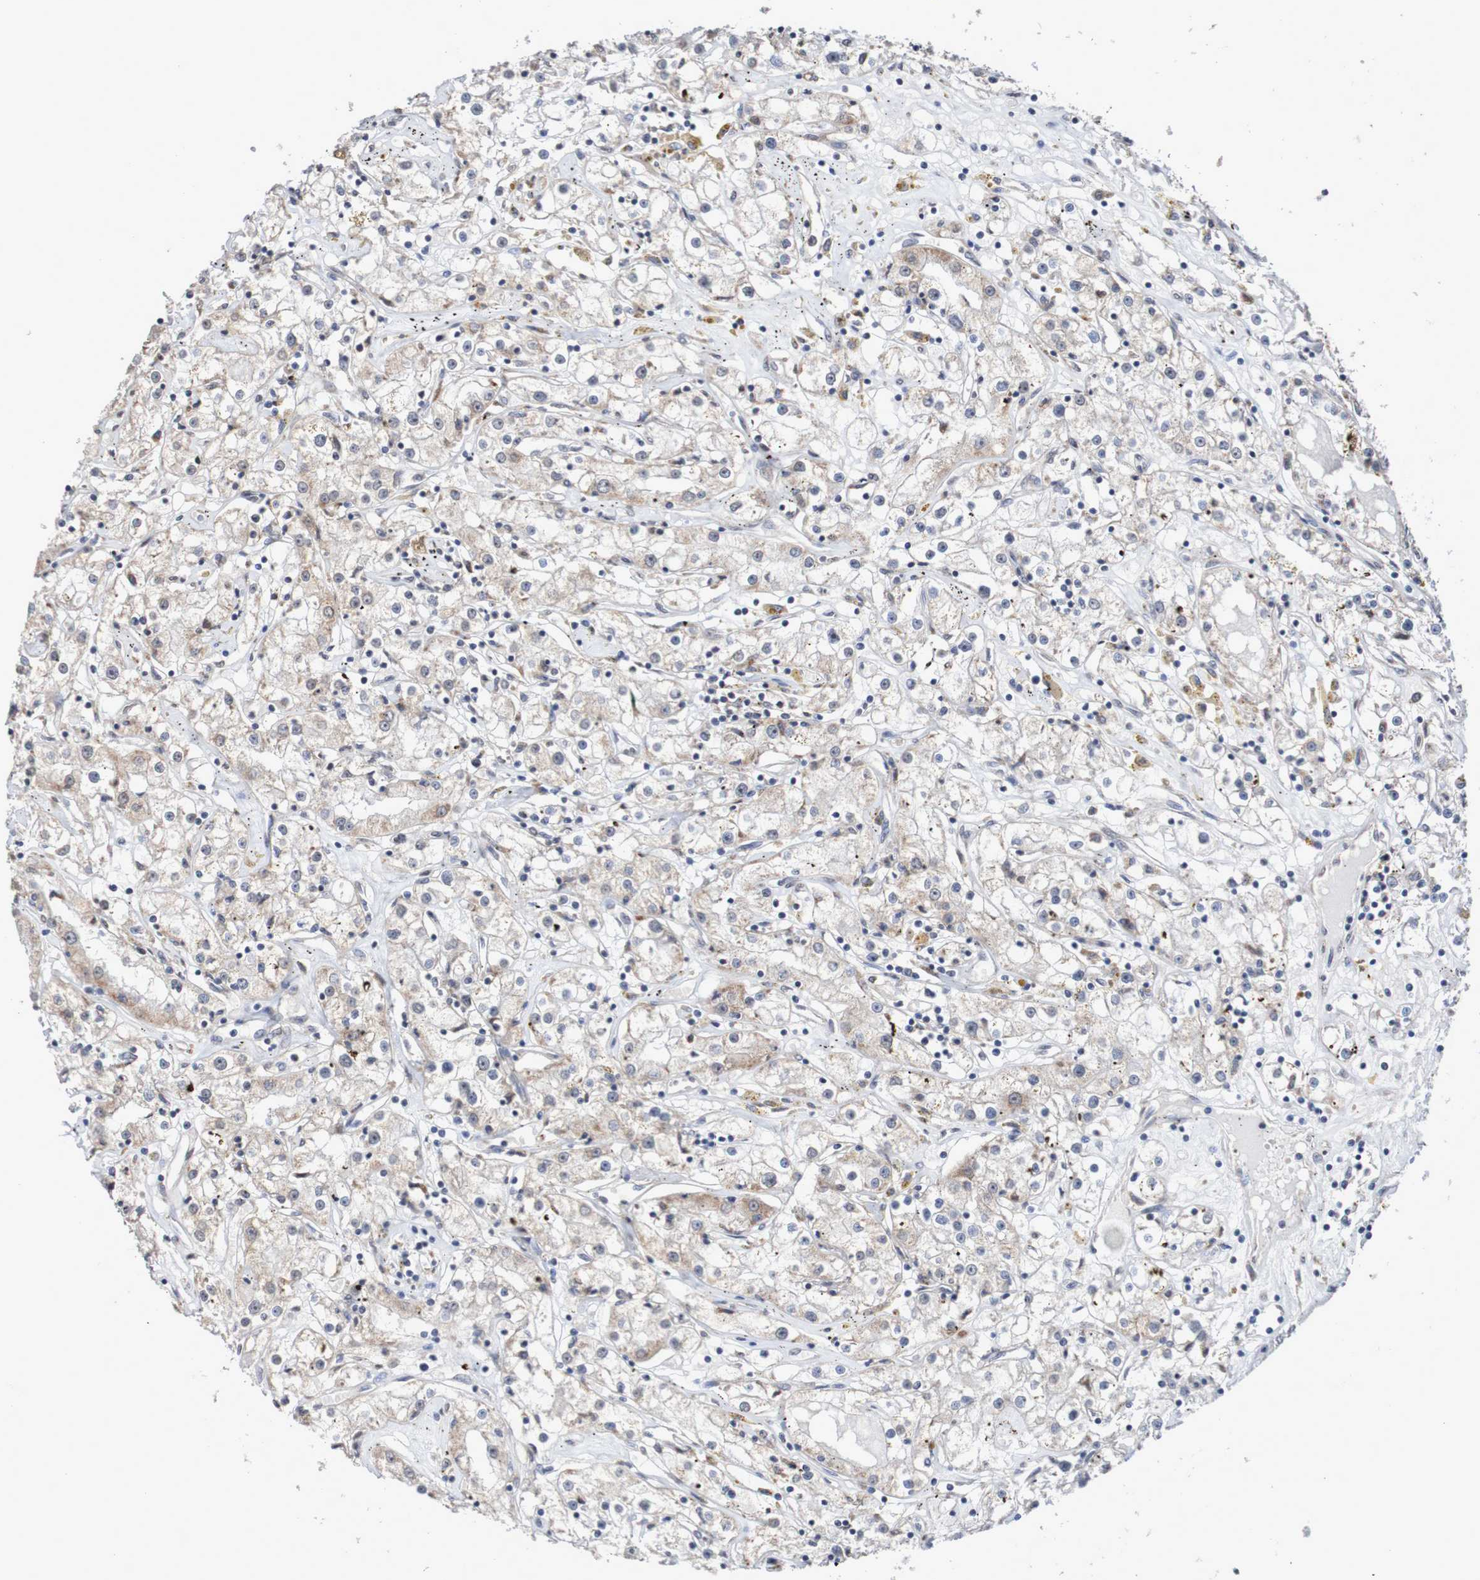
{"staining": {"intensity": "weak", "quantity": "<25%", "location": "cytoplasmic/membranous"}, "tissue": "renal cancer", "cell_type": "Tumor cells", "image_type": "cancer", "snomed": [{"axis": "morphology", "description": "Adenocarcinoma, NOS"}, {"axis": "topography", "description": "Kidney"}], "caption": "This is an immunohistochemistry (IHC) micrograph of adenocarcinoma (renal). There is no staining in tumor cells.", "gene": "DVL1", "patient": {"sex": "male", "age": 56}}